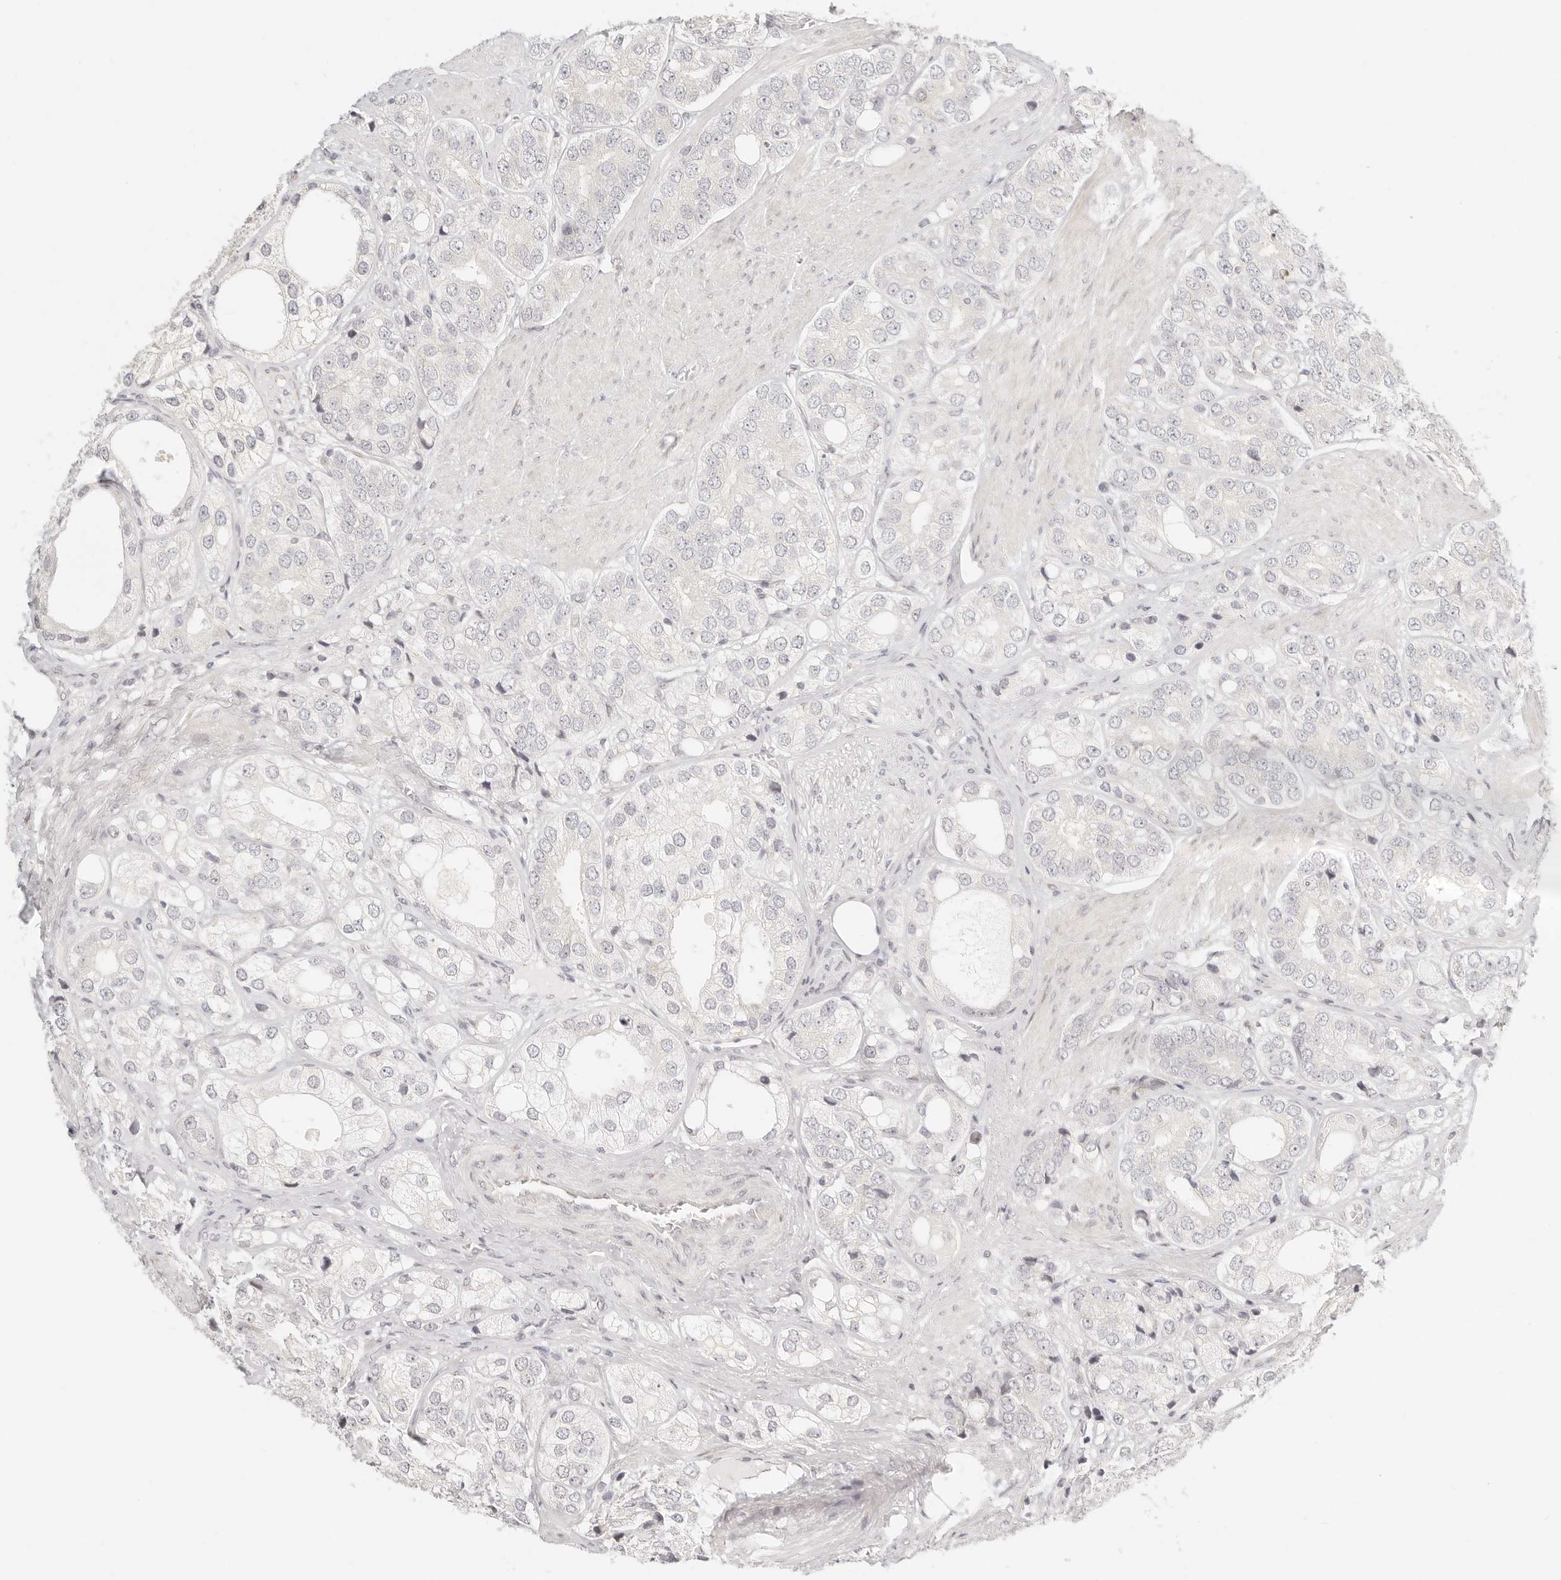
{"staining": {"intensity": "negative", "quantity": "none", "location": "none"}, "tissue": "prostate cancer", "cell_type": "Tumor cells", "image_type": "cancer", "snomed": [{"axis": "morphology", "description": "Adenocarcinoma, High grade"}, {"axis": "topography", "description": "Prostate"}], "caption": "Prostate cancer stained for a protein using IHC exhibits no positivity tumor cells.", "gene": "FAM20B", "patient": {"sex": "male", "age": 50}}